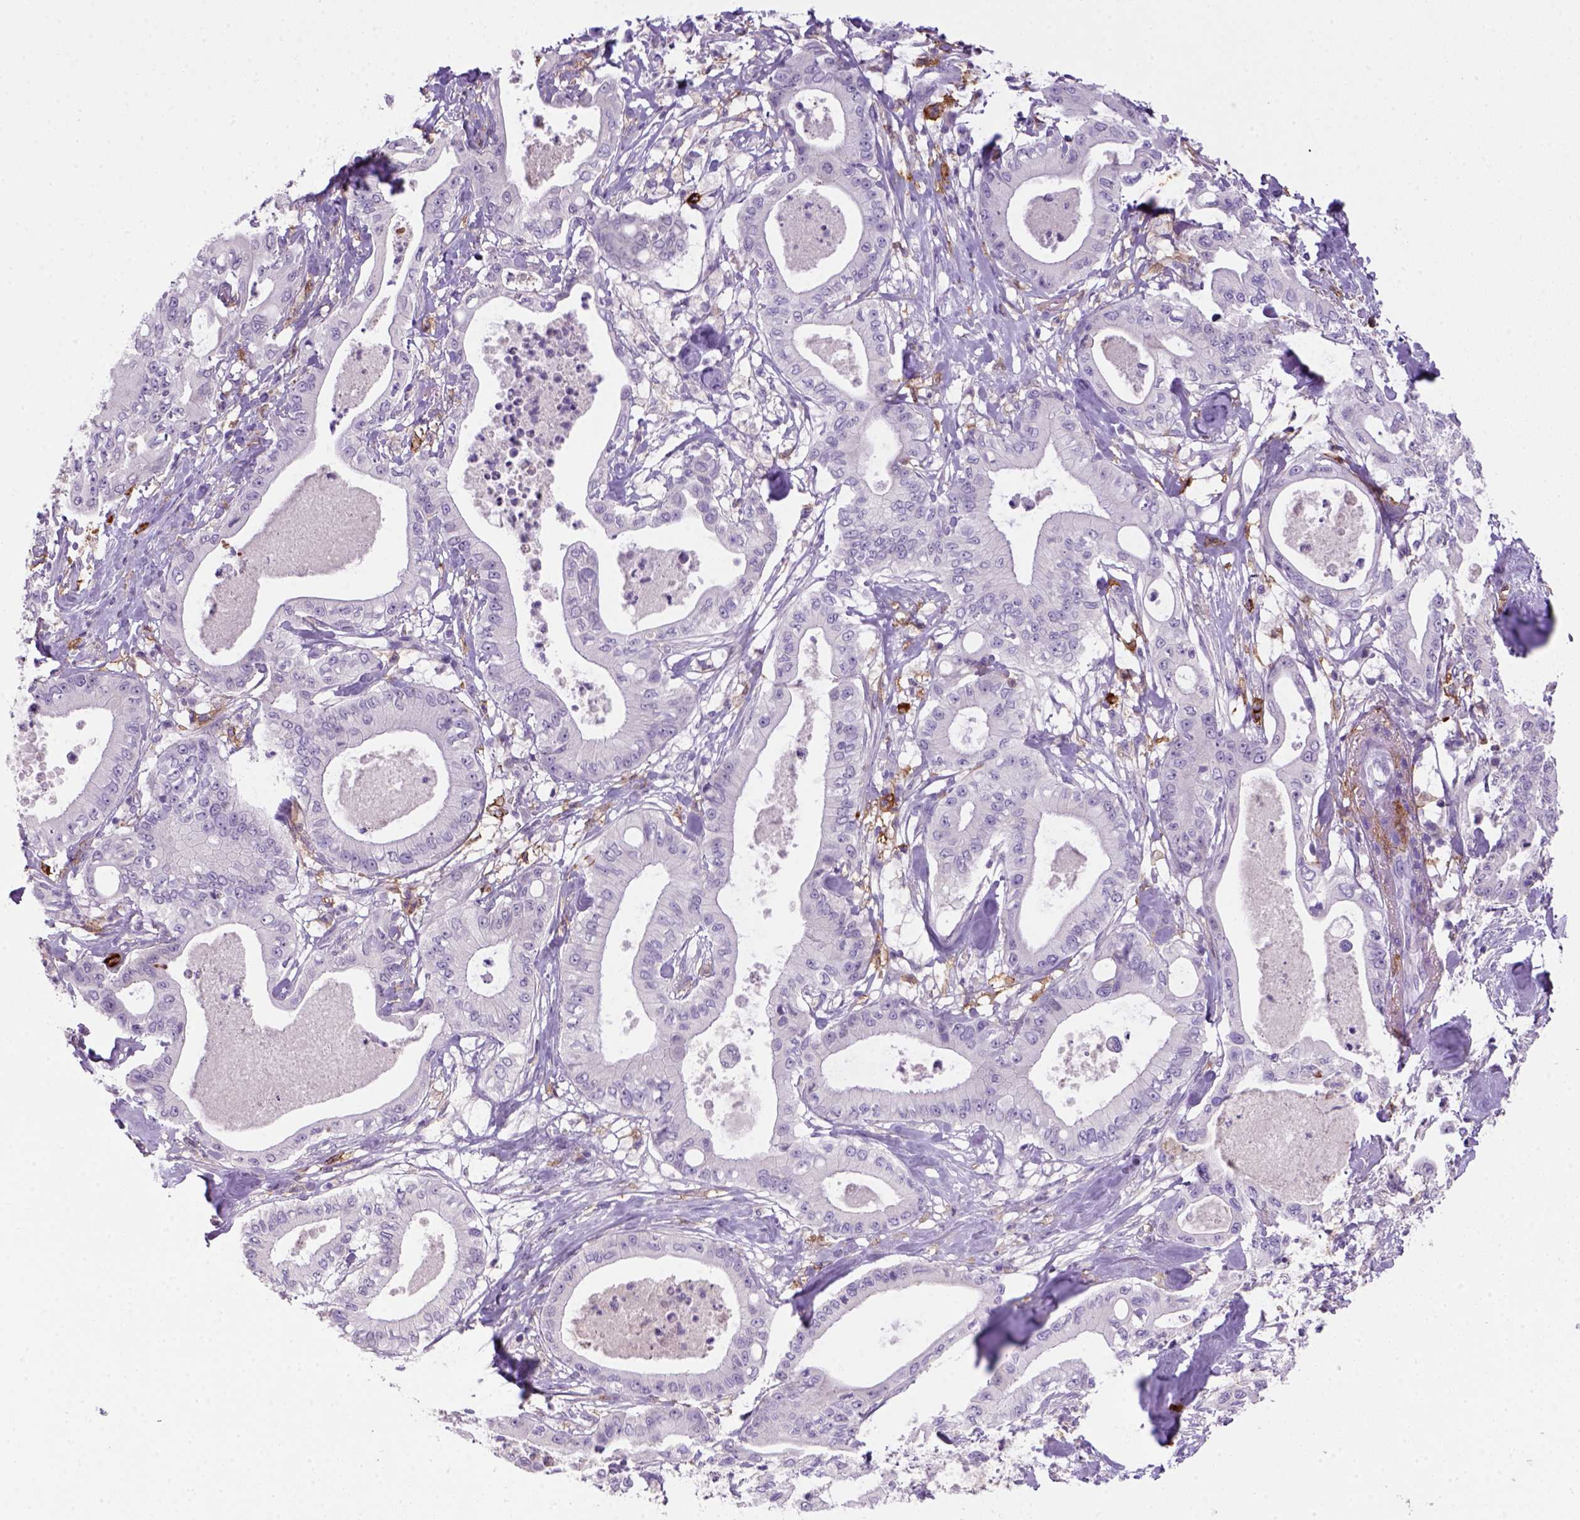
{"staining": {"intensity": "negative", "quantity": "none", "location": "none"}, "tissue": "pancreatic cancer", "cell_type": "Tumor cells", "image_type": "cancer", "snomed": [{"axis": "morphology", "description": "Adenocarcinoma, NOS"}, {"axis": "topography", "description": "Pancreas"}], "caption": "Tumor cells show no significant expression in pancreatic cancer (adenocarcinoma). (DAB (3,3'-diaminobenzidine) immunohistochemistry (IHC) visualized using brightfield microscopy, high magnification).", "gene": "CD14", "patient": {"sex": "male", "age": 71}}